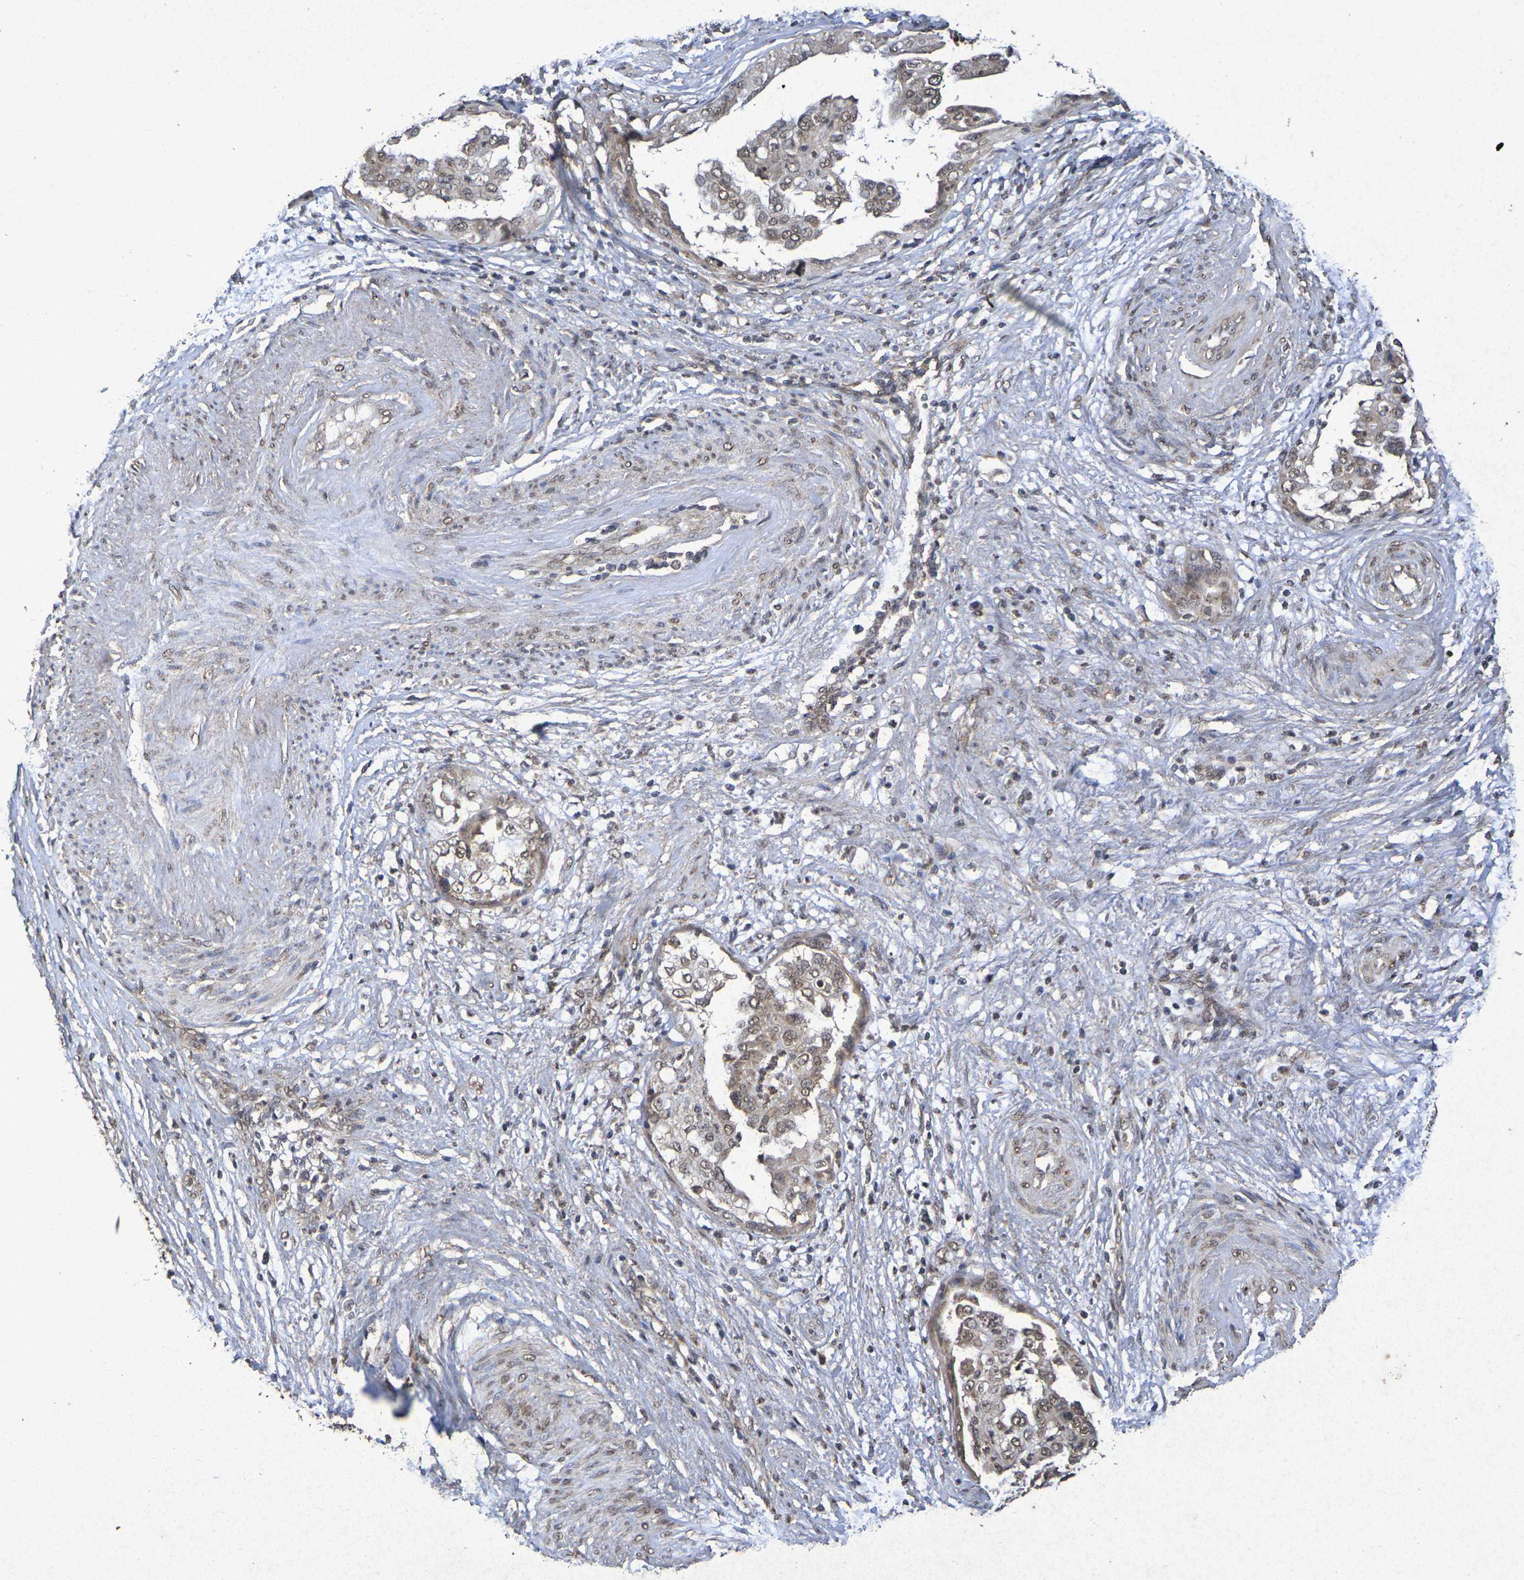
{"staining": {"intensity": "moderate", "quantity": ">75%", "location": "cytoplasmic/membranous,nuclear"}, "tissue": "endometrial cancer", "cell_type": "Tumor cells", "image_type": "cancer", "snomed": [{"axis": "morphology", "description": "Adenocarcinoma, NOS"}, {"axis": "topography", "description": "Endometrium"}], "caption": "This photomicrograph displays adenocarcinoma (endometrial) stained with IHC to label a protein in brown. The cytoplasmic/membranous and nuclear of tumor cells show moderate positivity for the protein. Nuclei are counter-stained blue.", "gene": "GUCY1A2", "patient": {"sex": "female", "age": 85}}